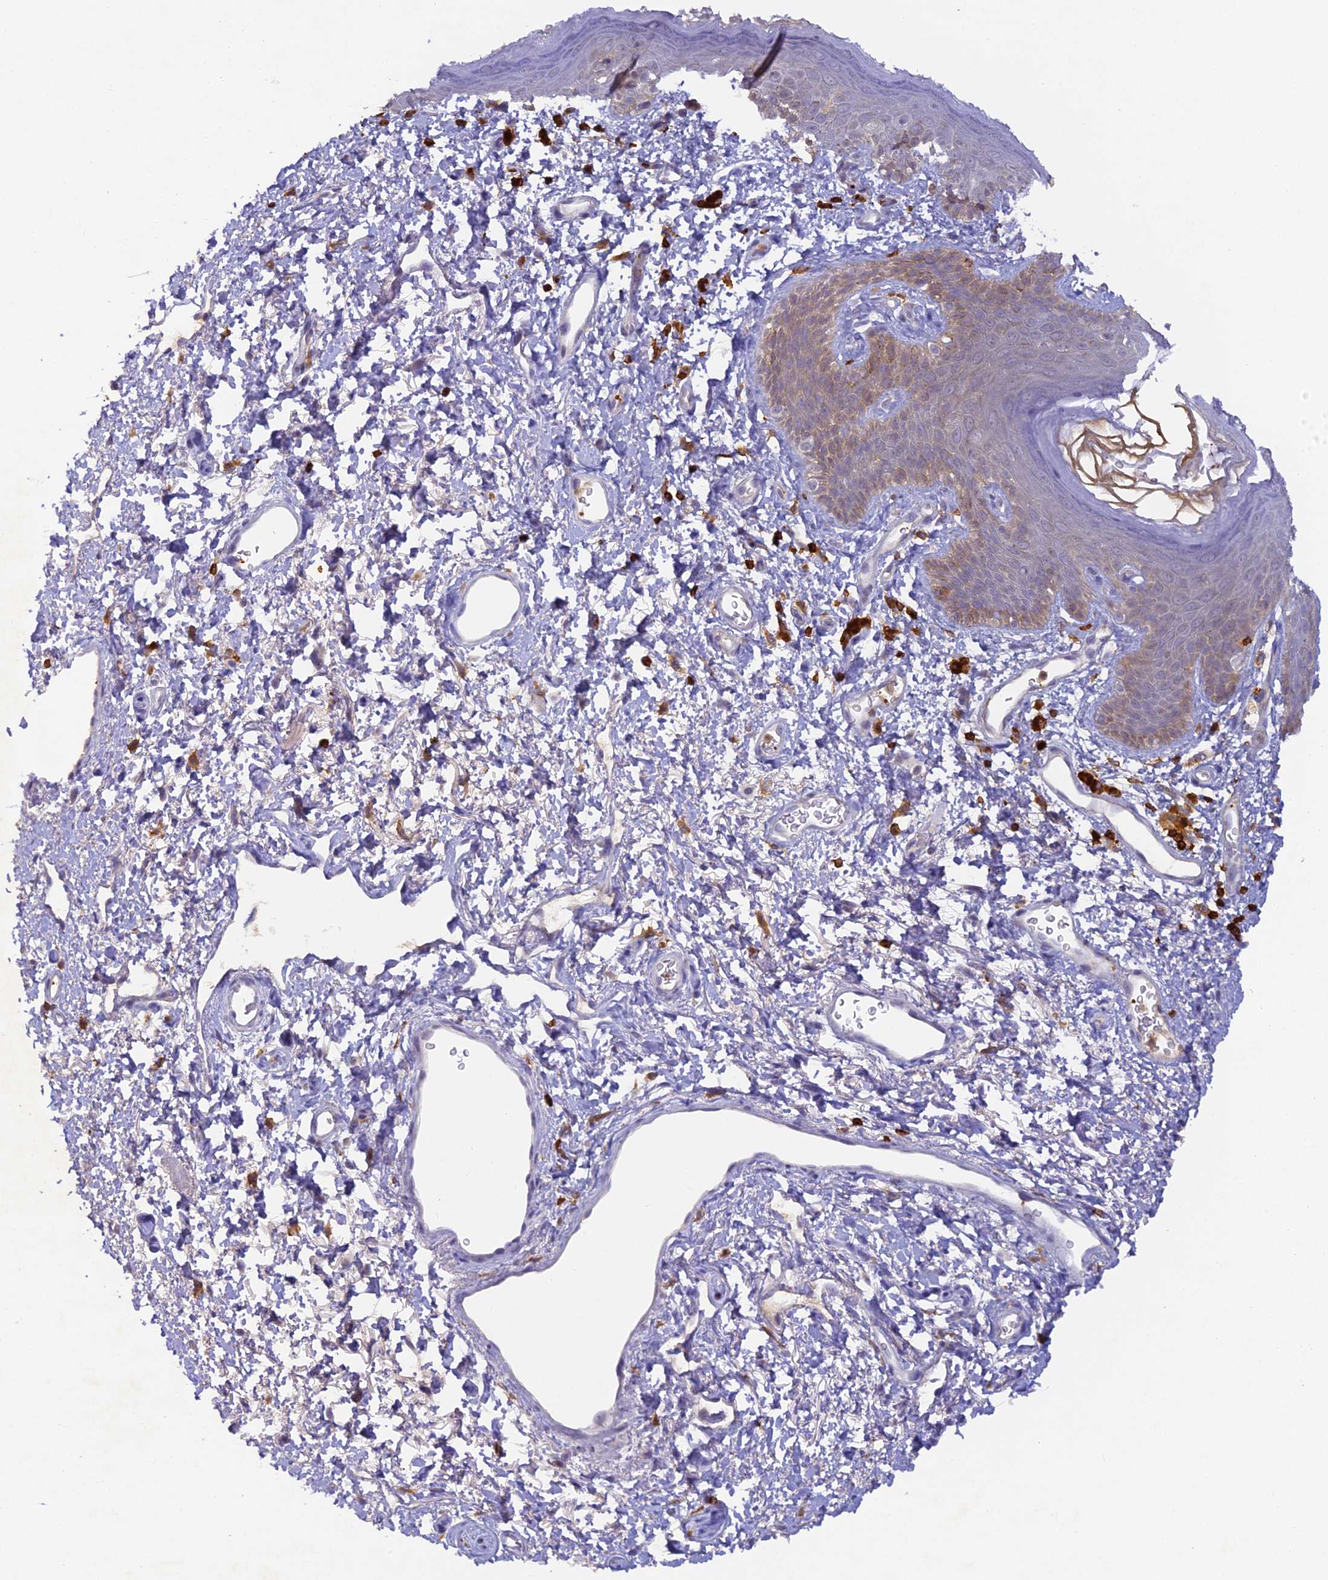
{"staining": {"intensity": "moderate", "quantity": "<25%", "location": "cytoplasmic/membranous"}, "tissue": "skin", "cell_type": "Epidermal cells", "image_type": "normal", "snomed": [{"axis": "morphology", "description": "Normal tissue, NOS"}, {"axis": "topography", "description": "Anal"}], "caption": "Protein staining displays moderate cytoplasmic/membranous positivity in approximately <25% of epidermal cells in unremarkable skin.", "gene": "FYB1", "patient": {"sex": "female", "age": 46}}